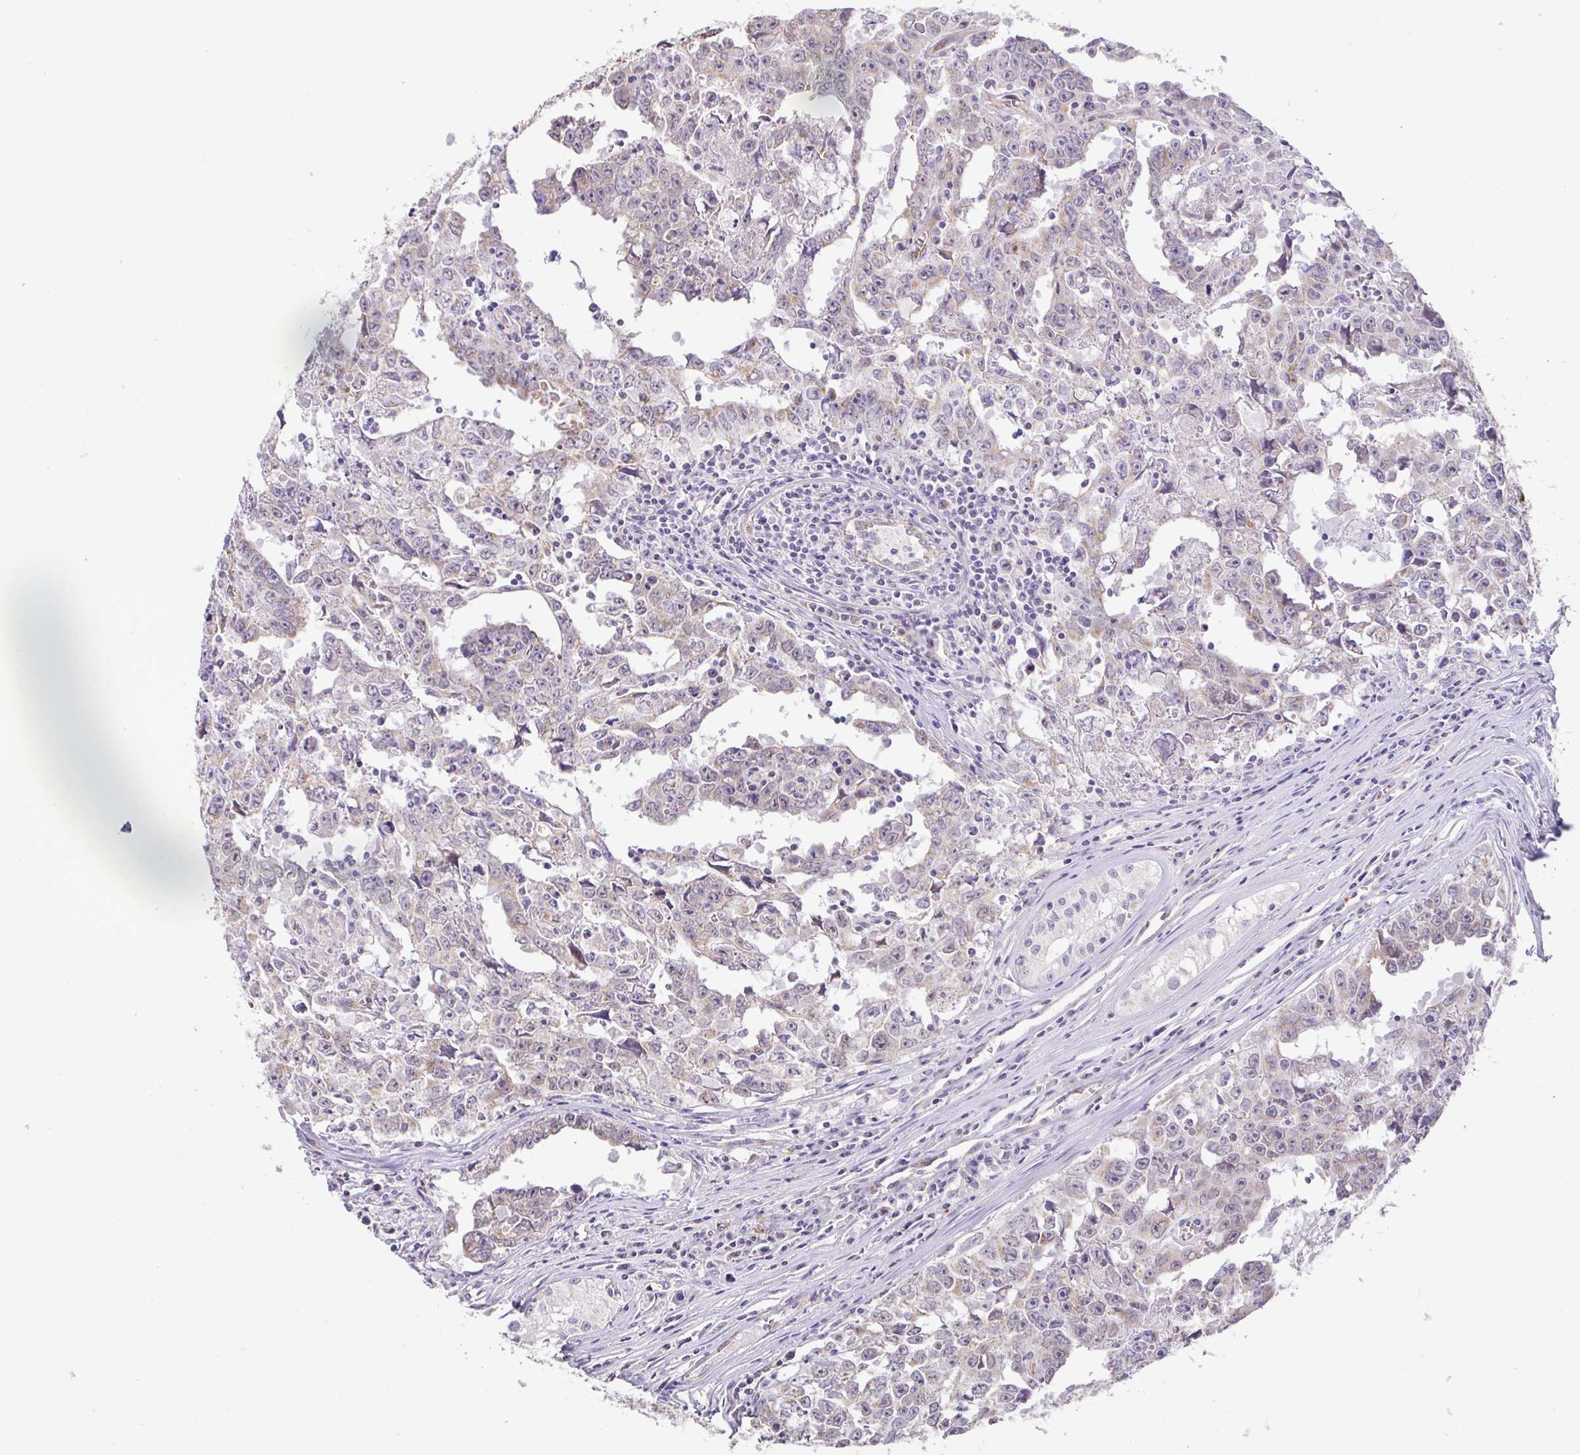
{"staining": {"intensity": "negative", "quantity": "none", "location": "none"}, "tissue": "testis cancer", "cell_type": "Tumor cells", "image_type": "cancer", "snomed": [{"axis": "morphology", "description": "Carcinoma, Embryonal, NOS"}, {"axis": "topography", "description": "Testis"}], "caption": "Image shows no significant protein positivity in tumor cells of testis embryonal carcinoma. The staining was performed using DAB to visualize the protein expression in brown, while the nuclei were stained in blue with hematoxylin (Magnification: 20x).", "gene": "PLCD4", "patient": {"sex": "male", "age": 22}}